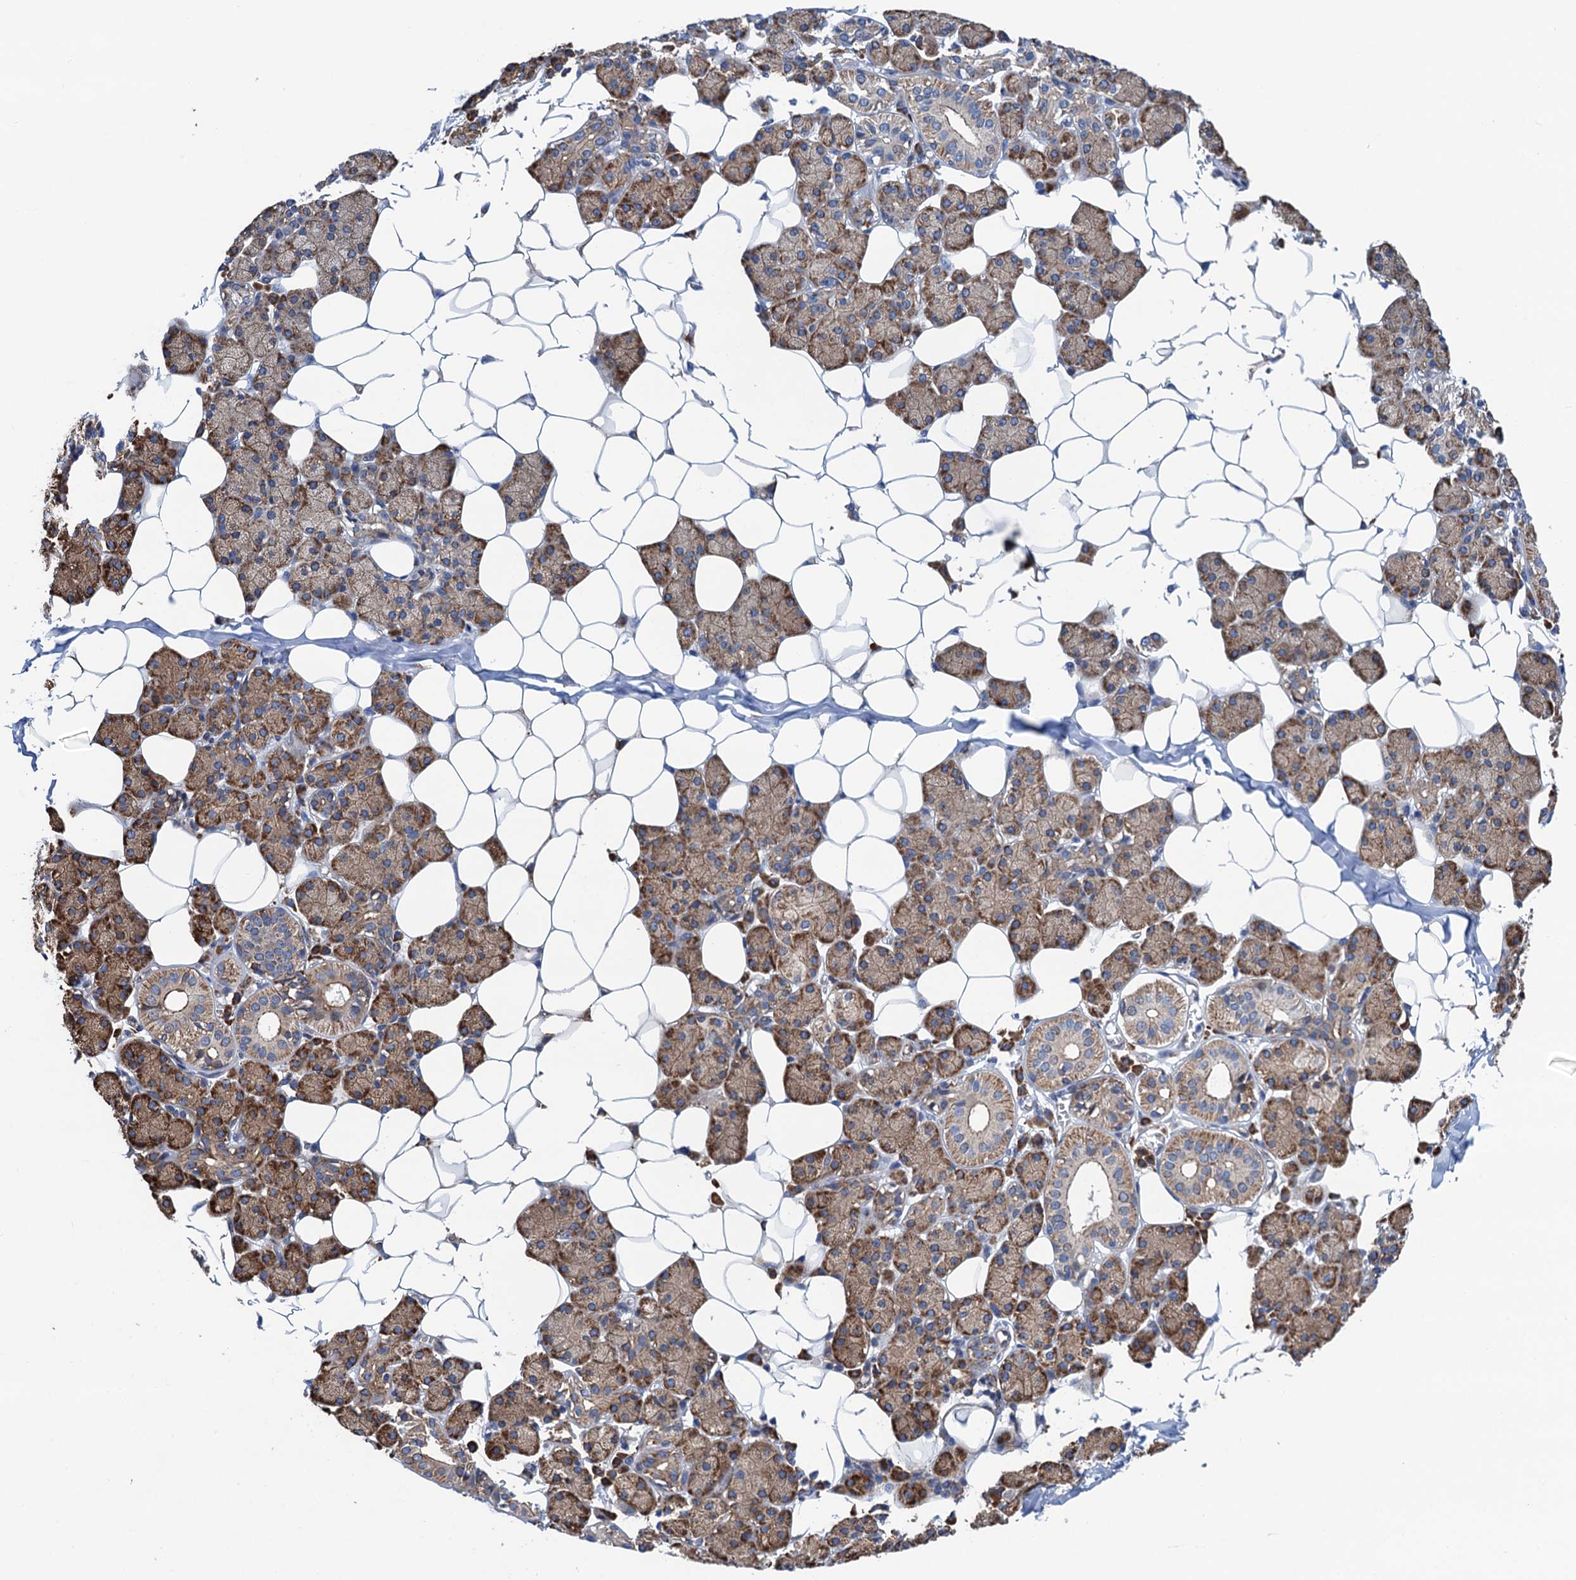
{"staining": {"intensity": "moderate", "quantity": "25%-75%", "location": "cytoplasmic/membranous"}, "tissue": "salivary gland", "cell_type": "Glandular cells", "image_type": "normal", "snomed": [{"axis": "morphology", "description": "Normal tissue, NOS"}, {"axis": "topography", "description": "Salivary gland"}], "caption": "Approximately 25%-75% of glandular cells in normal salivary gland show moderate cytoplasmic/membranous protein staining as visualized by brown immunohistochemical staining.", "gene": "SLC12A7", "patient": {"sex": "female", "age": 33}}